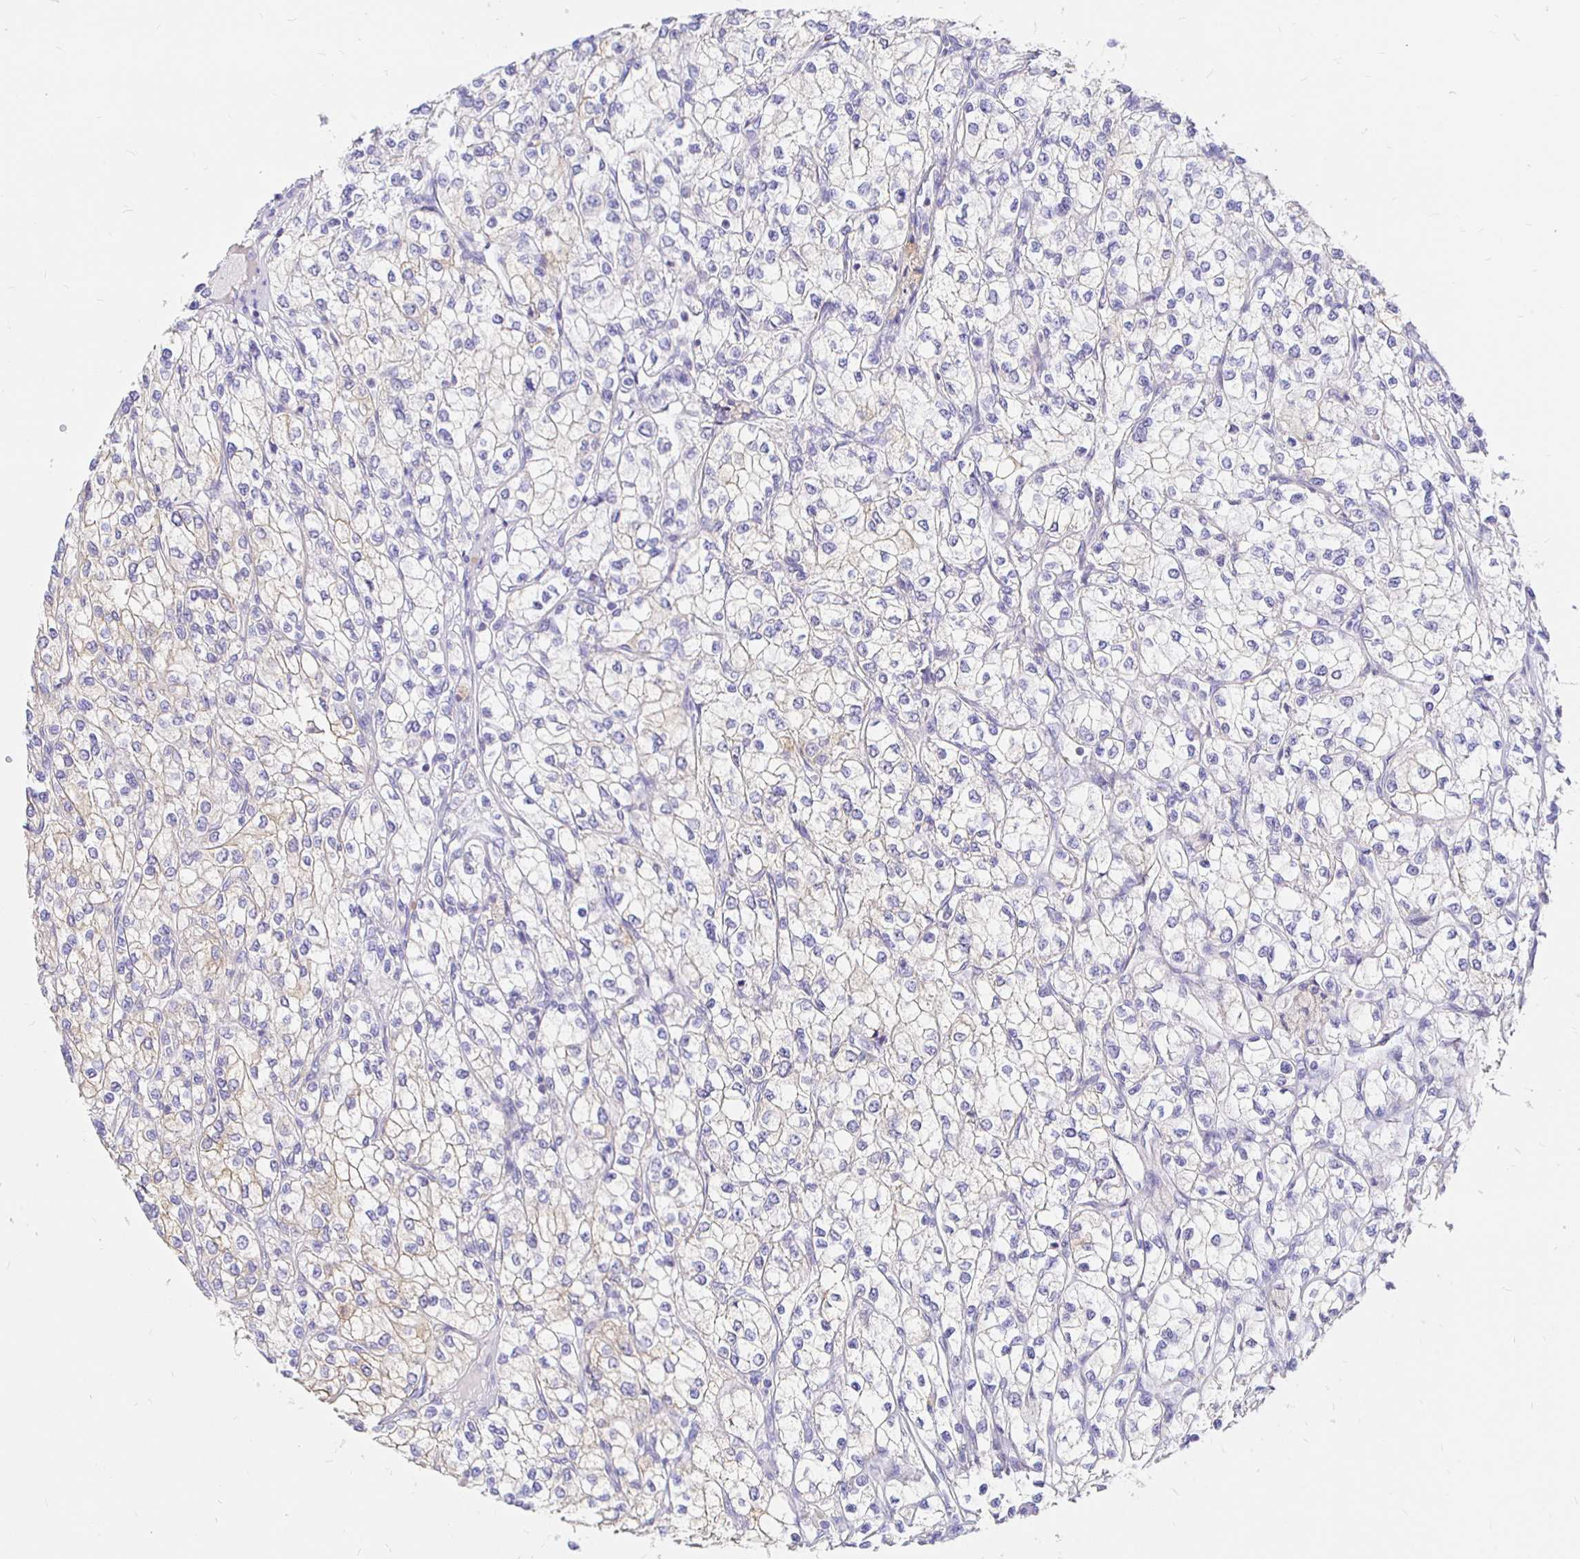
{"staining": {"intensity": "negative", "quantity": "none", "location": "none"}, "tissue": "renal cancer", "cell_type": "Tumor cells", "image_type": "cancer", "snomed": [{"axis": "morphology", "description": "Adenocarcinoma, NOS"}, {"axis": "topography", "description": "Kidney"}], "caption": "There is no significant staining in tumor cells of renal cancer.", "gene": "NECAB1", "patient": {"sex": "male", "age": 80}}